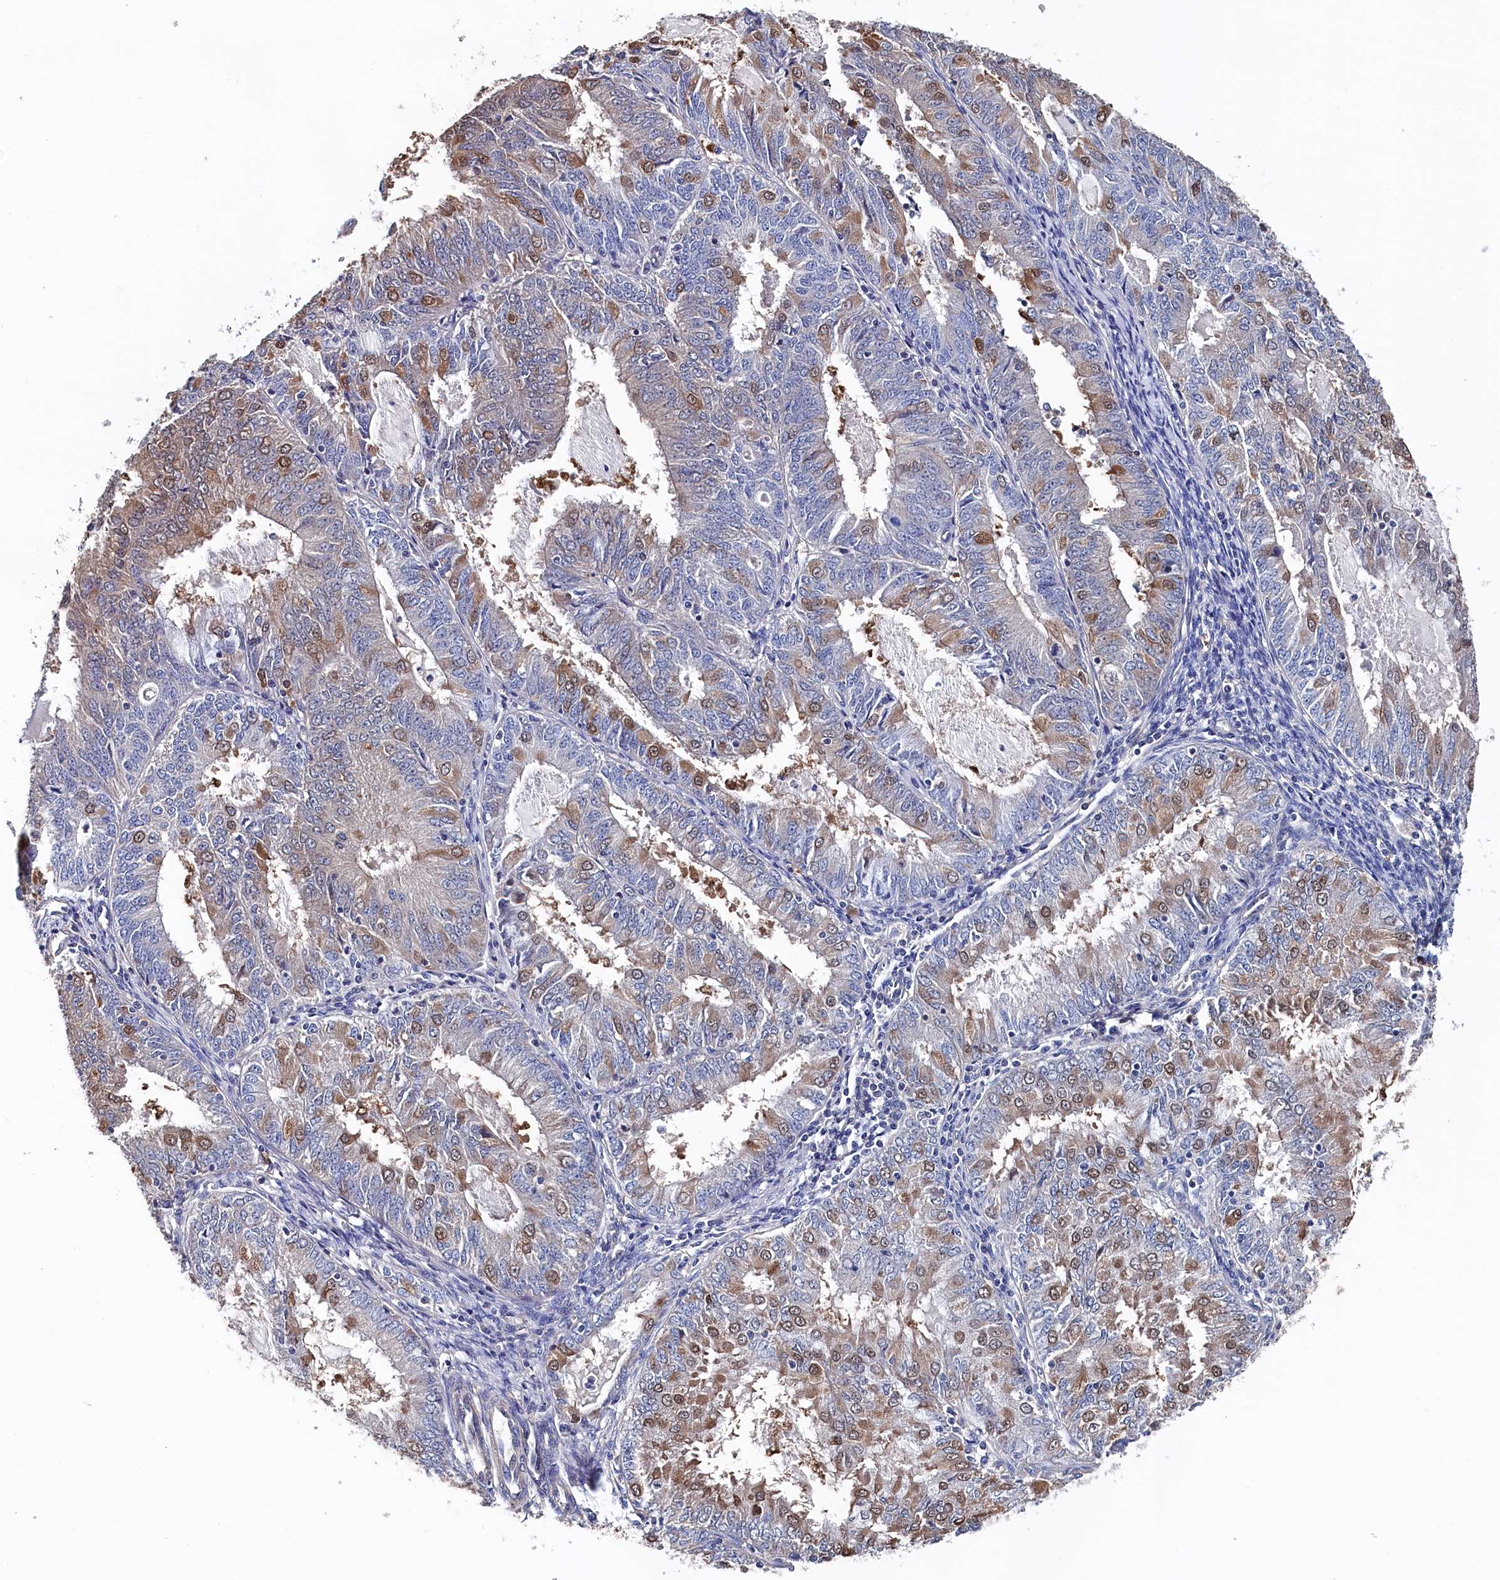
{"staining": {"intensity": "moderate", "quantity": "25%-75%", "location": "cytoplasmic/membranous"}, "tissue": "endometrial cancer", "cell_type": "Tumor cells", "image_type": "cancer", "snomed": [{"axis": "morphology", "description": "Adenocarcinoma, NOS"}, {"axis": "topography", "description": "Endometrium"}], "caption": "Immunohistochemical staining of human adenocarcinoma (endometrial) shows moderate cytoplasmic/membranous protein positivity in about 25%-75% of tumor cells.", "gene": "BHMT", "patient": {"sex": "female", "age": 57}}